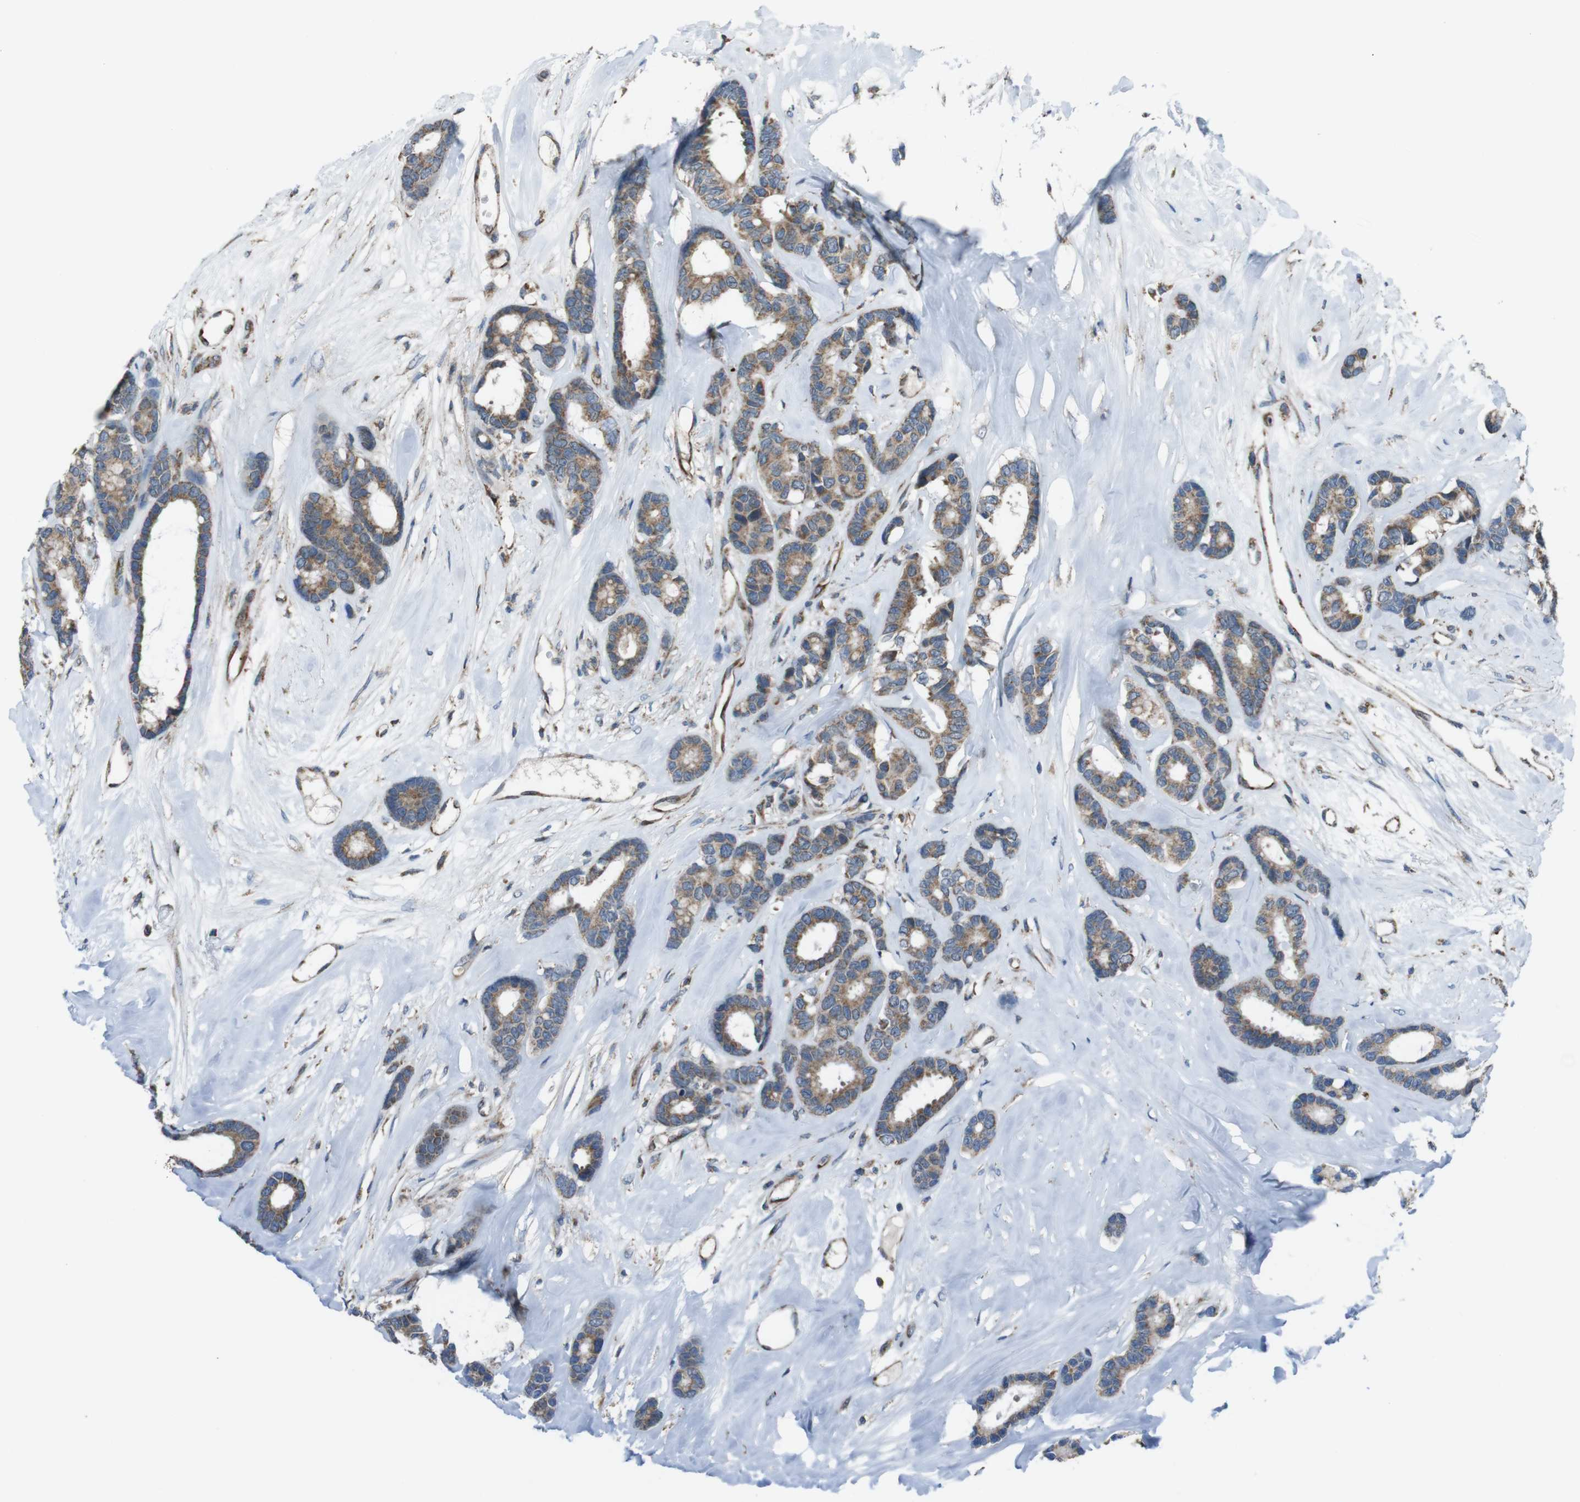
{"staining": {"intensity": "moderate", "quantity": ">75%", "location": "cytoplasmic/membranous"}, "tissue": "breast cancer", "cell_type": "Tumor cells", "image_type": "cancer", "snomed": [{"axis": "morphology", "description": "Duct carcinoma"}, {"axis": "topography", "description": "Breast"}], "caption": "Human breast infiltrating ductal carcinoma stained with a protein marker reveals moderate staining in tumor cells.", "gene": "GIMAP8", "patient": {"sex": "female", "age": 87}}